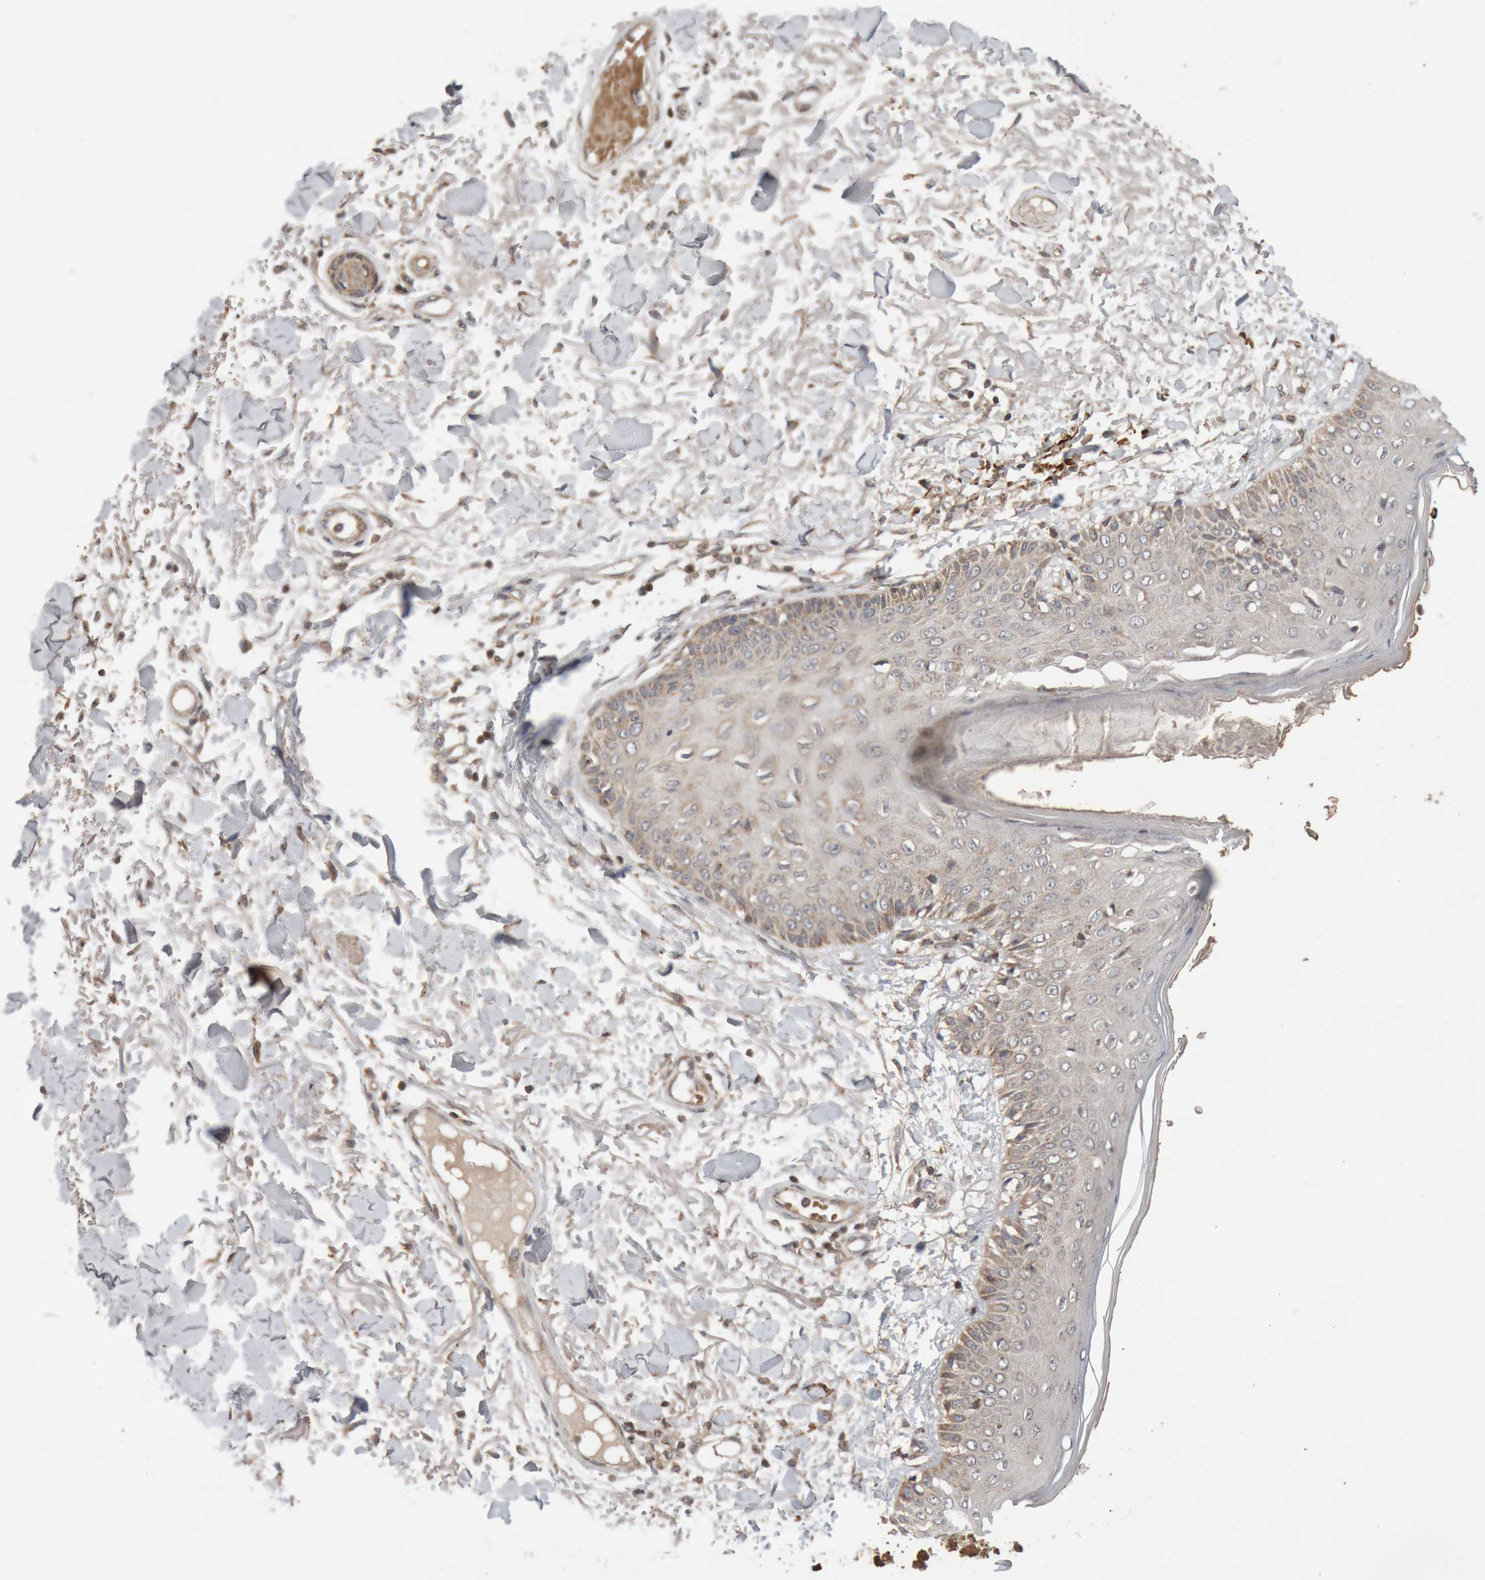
{"staining": {"intensity": "moderate", "quantity": ">75%", "location": "cytoplasmic/membranous"}, "tissue": "skin", "cell_type": "Fibroblasts", "image_type": "normal", "snomed": [{"axis": "morphology", "description": "Normal tissue, NOS"}, {"axis": "morphology", "description": "Squamous cell carcinoma, NOS"}, {"axis": "topography", "description": "Skin"}, {"axis": "topography", "description": "Peripheral nerve tissue"}], "caption": "Benign skin shows moderate cytoplasmic/membranous expression in approximately >75% of fibroblasts, visualized by immunohistochemistry.", "gene": "KIF21B", "patient": {"sex": "male", "age": 83}}